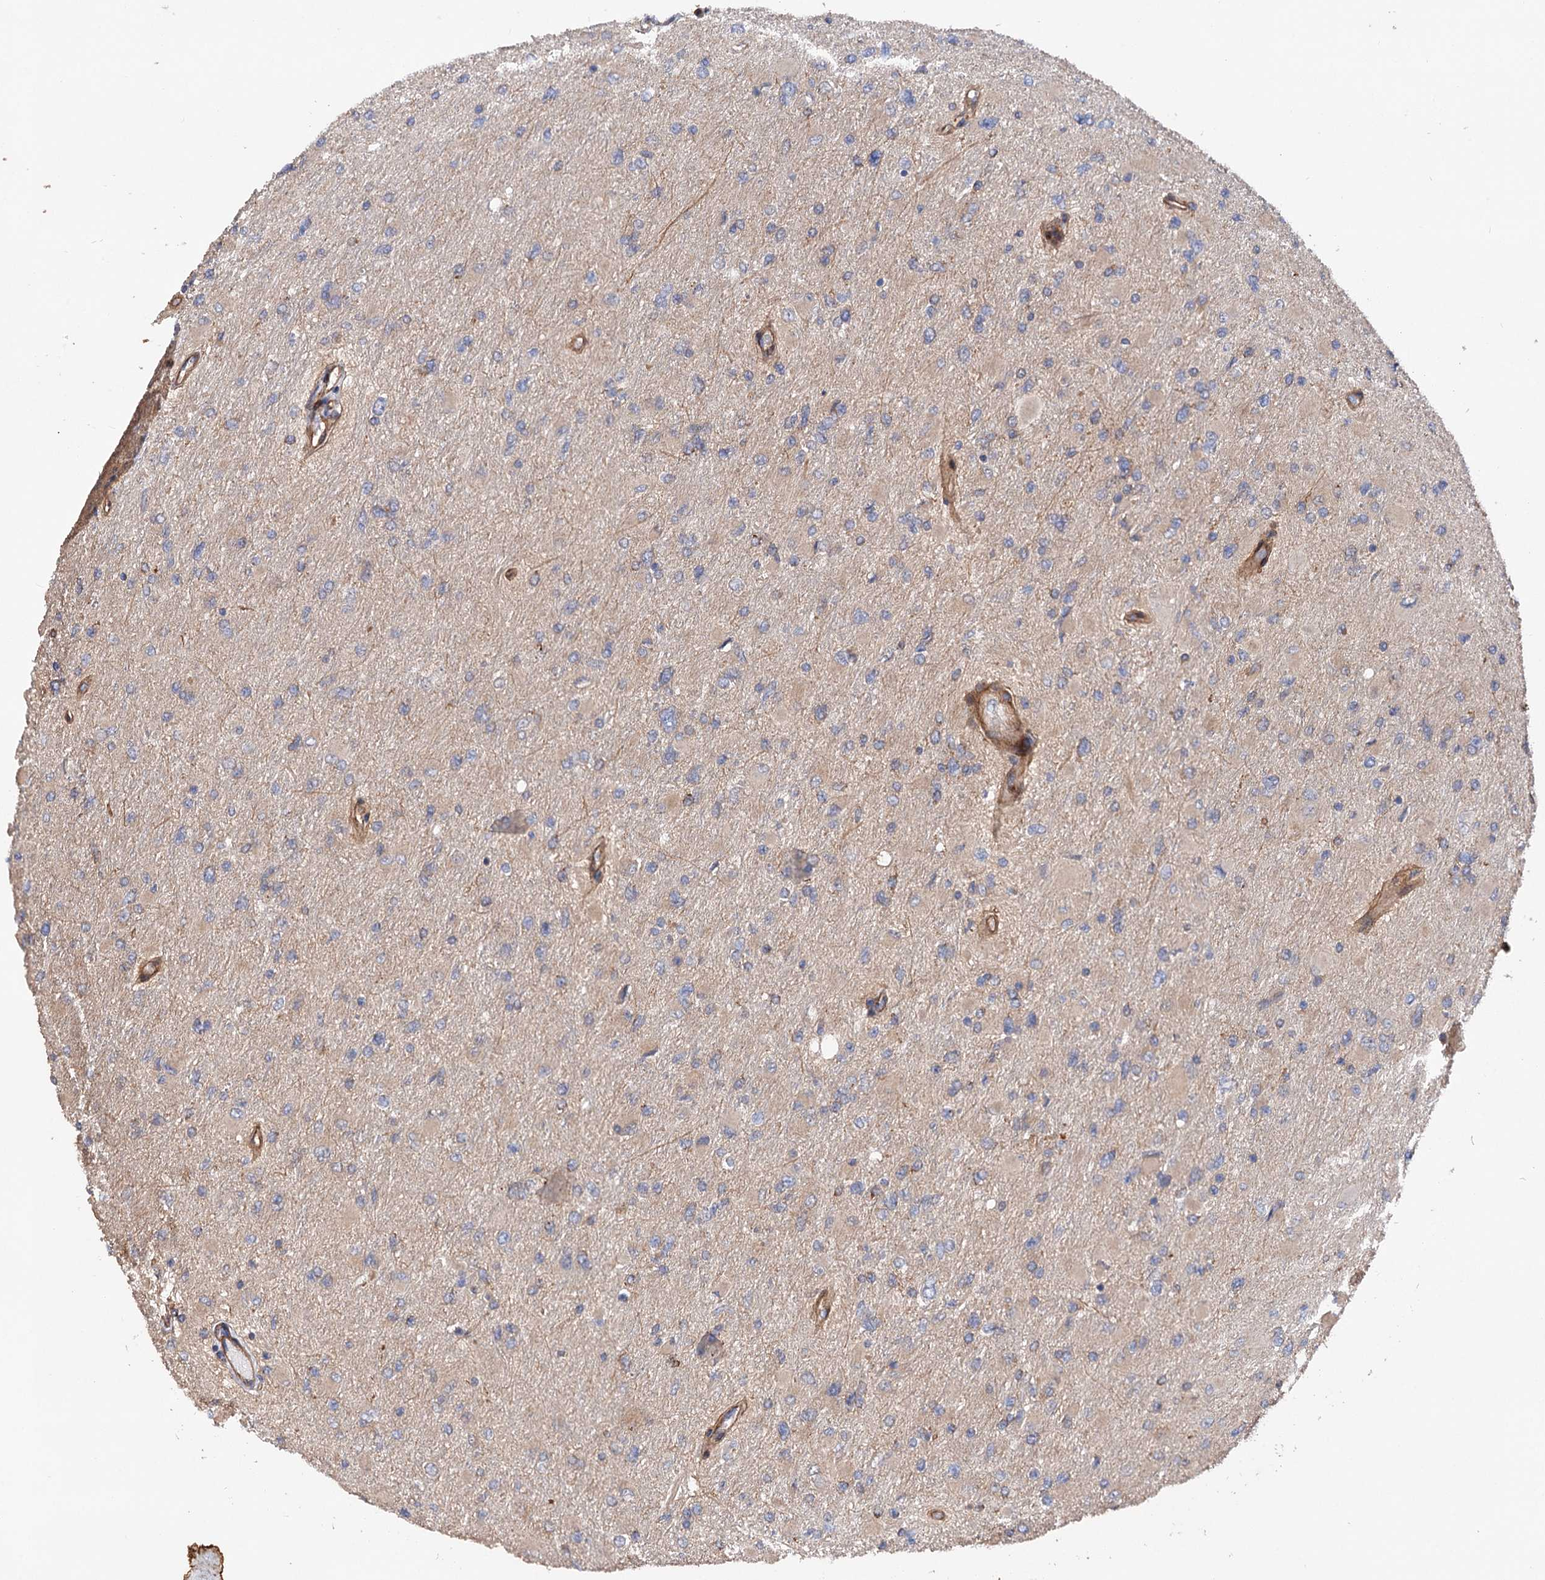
{"staining": {"intensity": "negative", "quantity": "none", "location": "none"}, "tissue": "glioma", "cell_type": "Tumor cells", "image_type": "cancer", "snomed": [{"axis": "morphology", "description": "Glioma, malignant, High grade"}, {"axis": "topography", "description": "Cerebral cortex"}], "caption": "Immunohistochemical staining of glioma displays no significant expression in tumor cells.", "gene": "CSAD", "patient": {"sex": "female", "age": 36}}